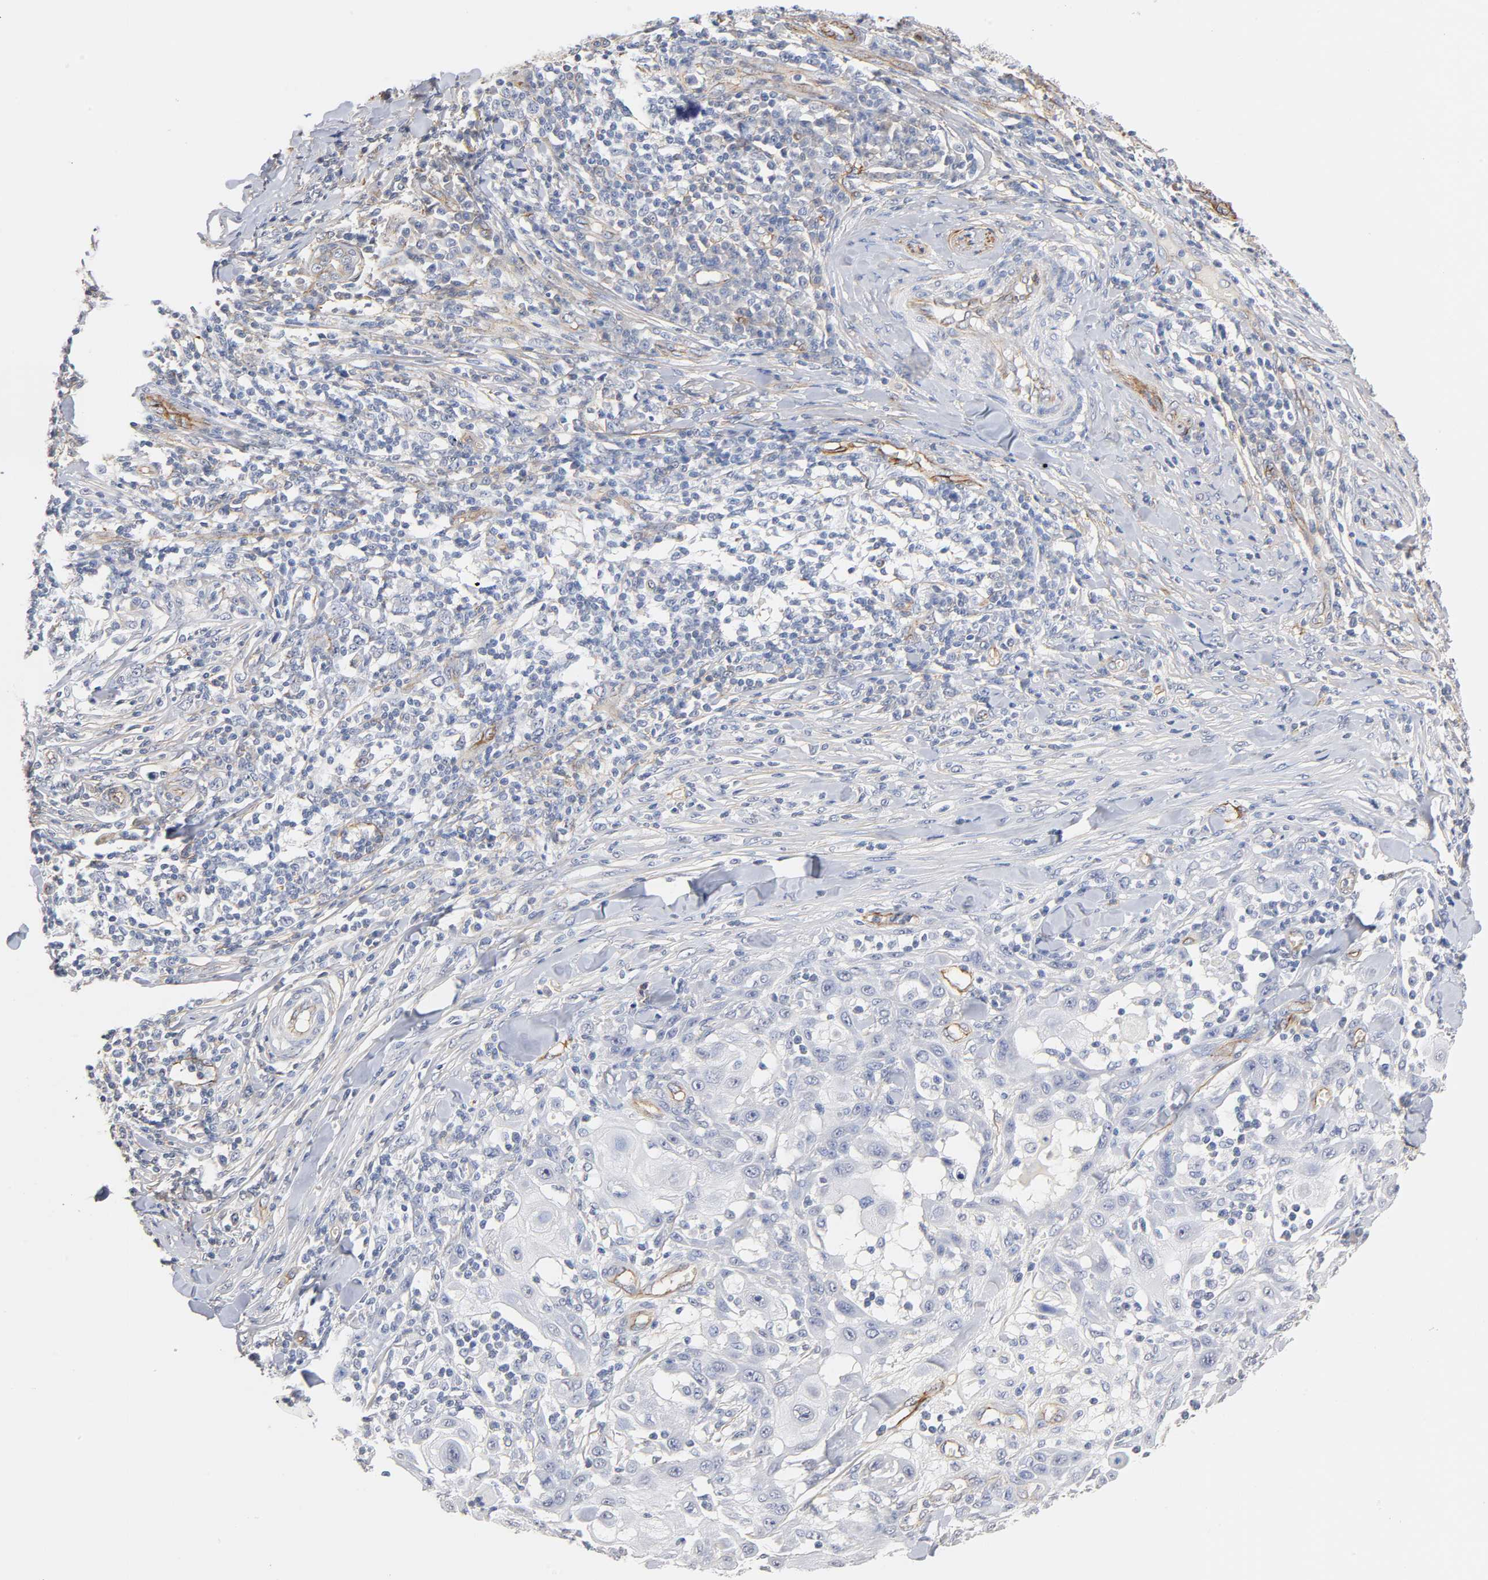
{"staining": {"intensity": "negative", "quantity": "none", "location": "none"}, "tissue": "skin cancer", "cell_type": "Tumor cells", "image_type": "cancer", "snomed": [{"axis": "morphology", "description": "Squamous cell carcinoma, NOS"}, {"axis": "topography", "description": "Skin"}], "caption": "Micrograph shows no protein expression in tumor cells of skin cancer tissue.", "gene": "SPTAN1", "patient": {"sex": "male", "age": 24}}